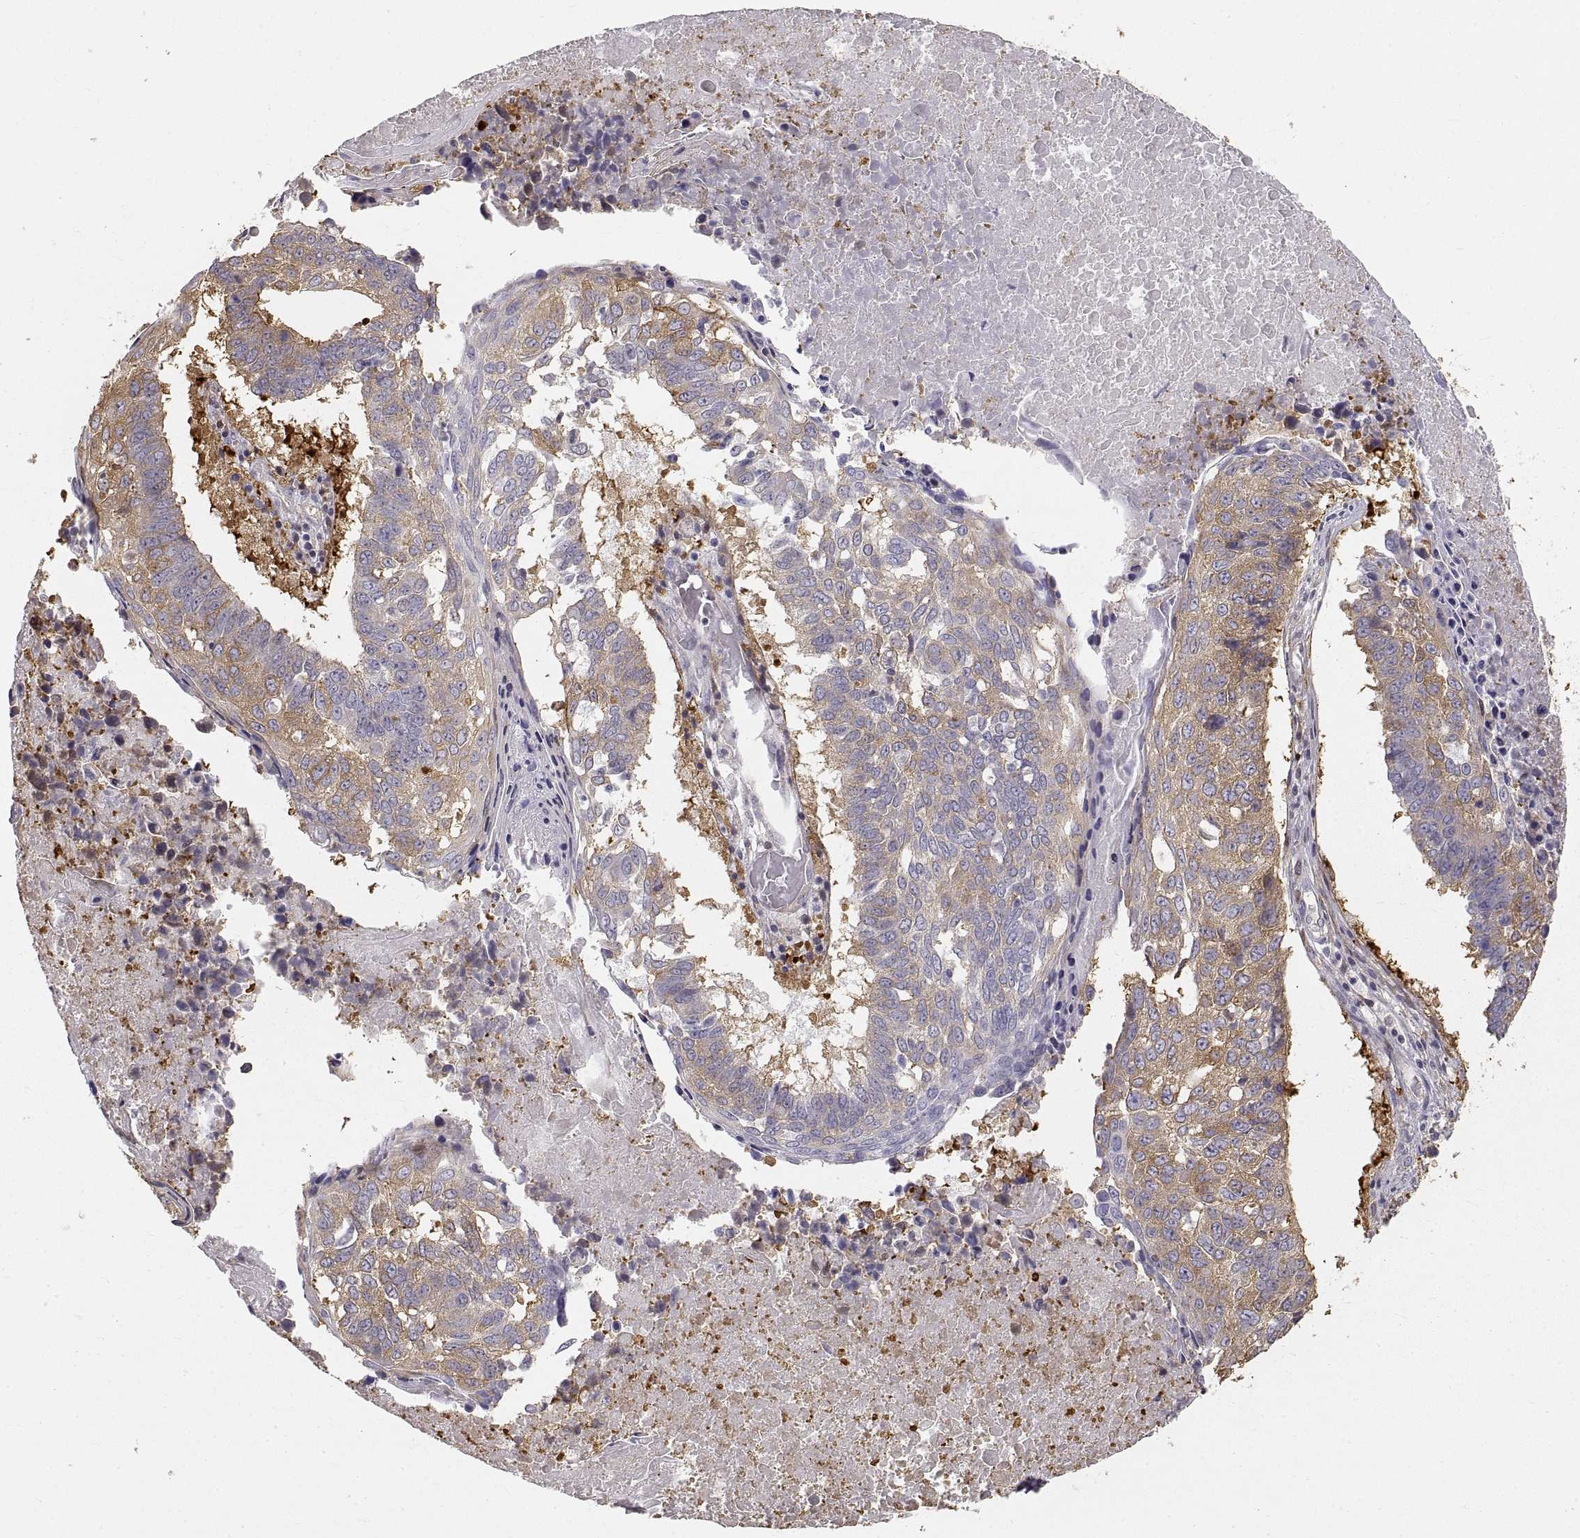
{"staining": {"intensity": "moderate", "quantity": "<25%", "location": "cytoplasmic/membranous"}, "tissue": "lung cancer", "cell_type": "Tumor cells", "image_type": "cancer", "snomed": [{"axis": "morphology", "description": "Squamous cell carcinoma, NOS"}, {"axis": "topography", "description": "Lung"}], "caption": "Tumor cells exhibit low levels of moderate cytoplasmic/membranous expression in about <25% of cells in squamous cell carcinoma (lung).", "gene": "HSP90AB1", "patient": {"sex": "male", "age": 73}}